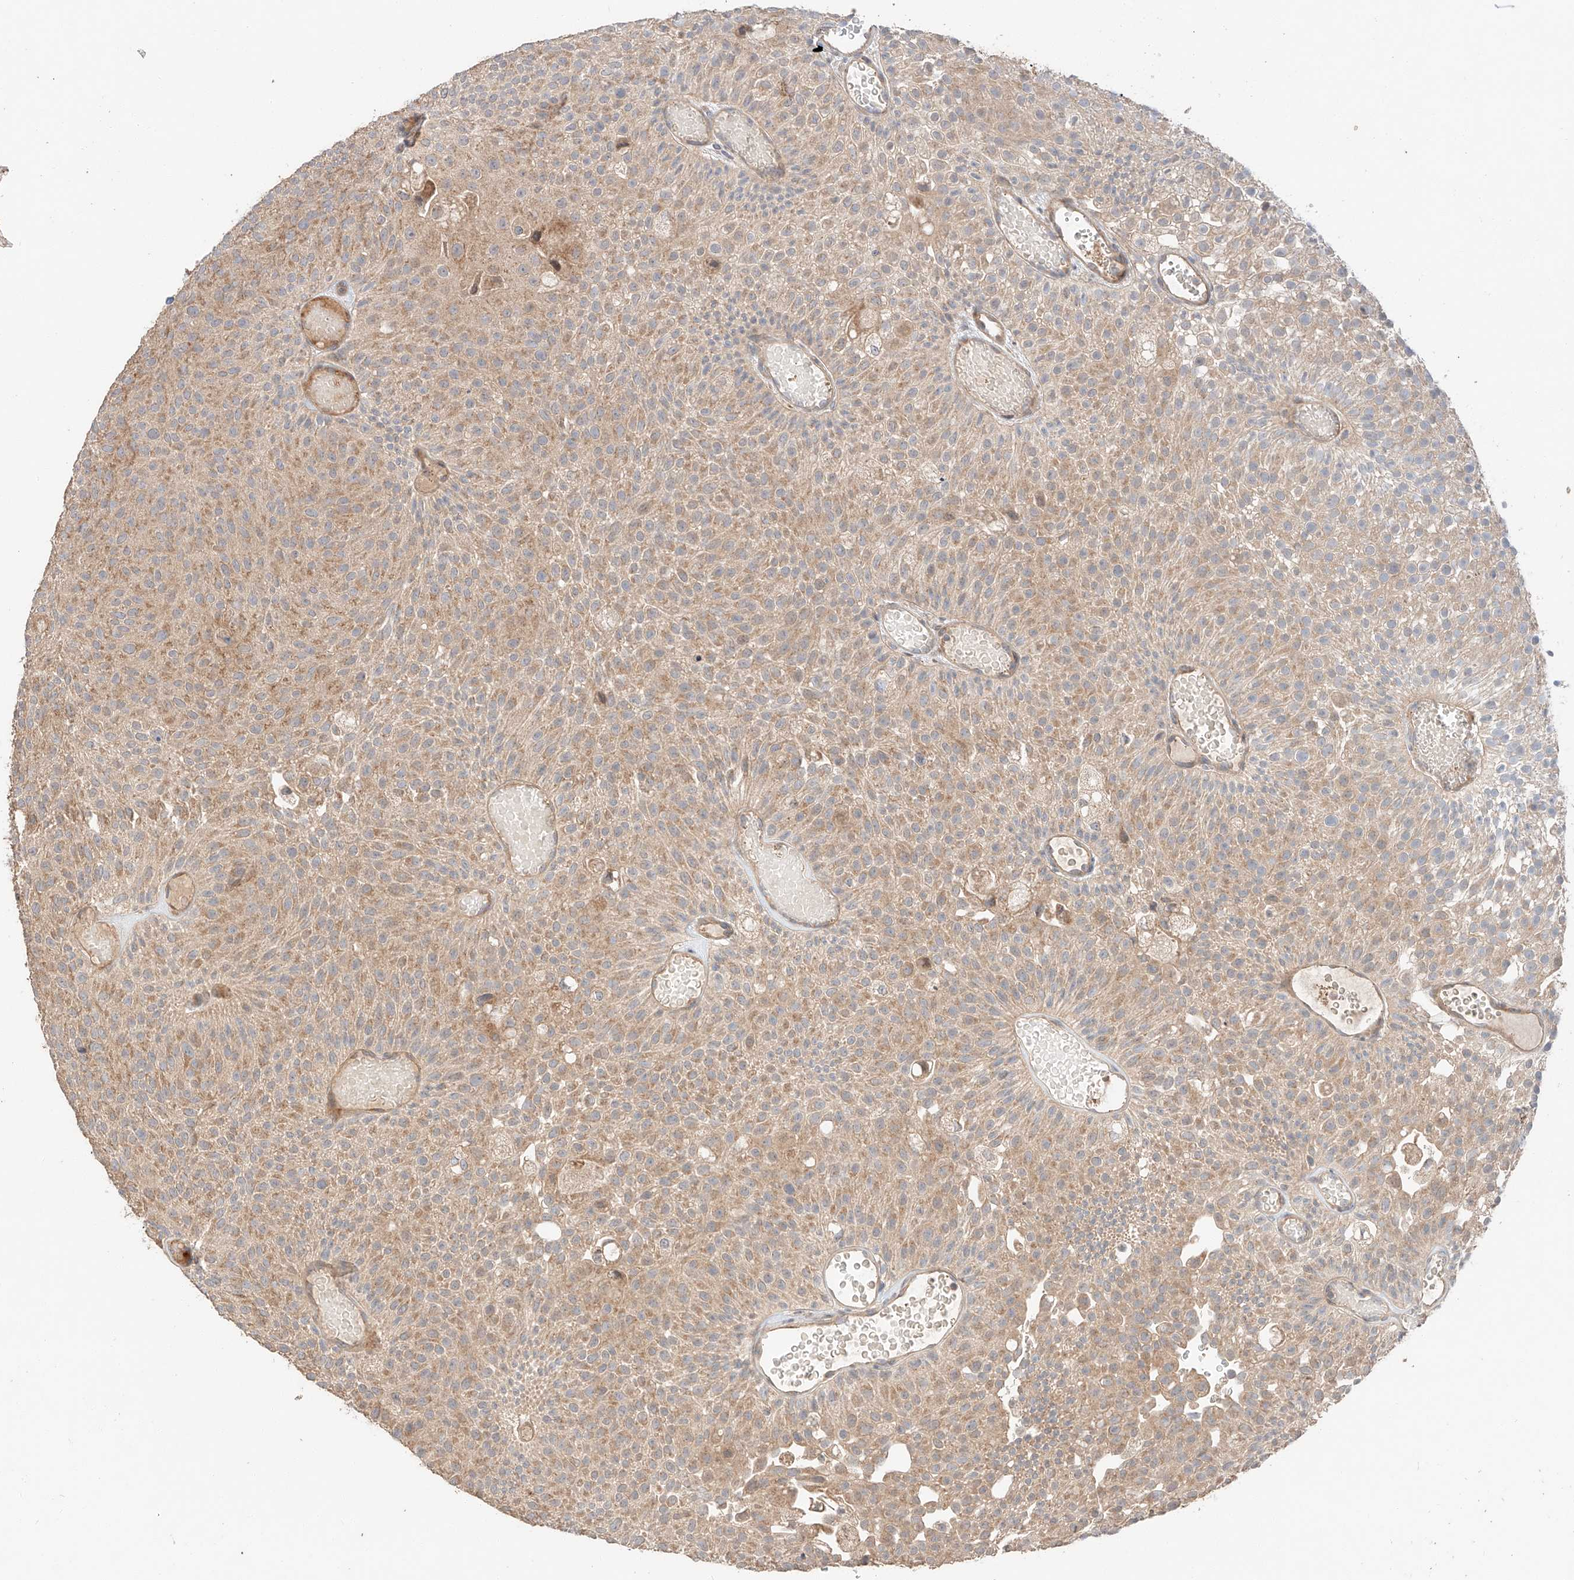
{"staining": {"intensity": "weak", "quantity": ">75%", "location": "cytoplasmic/membranous"}, "tissue": "urothelial cancer", "cell_type": "Tumor cells", "image_type": "cancer", "snomed": [{"axis": "morphology", "description": "Urothelial carcinoma, Low grade"}, {"axis": "topography", "description": "Urinary bladder"}], "caption": "IHC staining of urothelial carcinoma (low-grade), which displays low levels of weak cytoplasmic/membranous staining in about >75% of tumor cells indicating weak cytoplasmic/membranous protein staining. The staining was performed using DAB (3,3'-diaminobenzidine) (brown) for protein detection and nuclei were counterstained in hematoxylin (blue).", "gene": "XPNPEP1", "patient": {"sex": "male", "age": 78}}